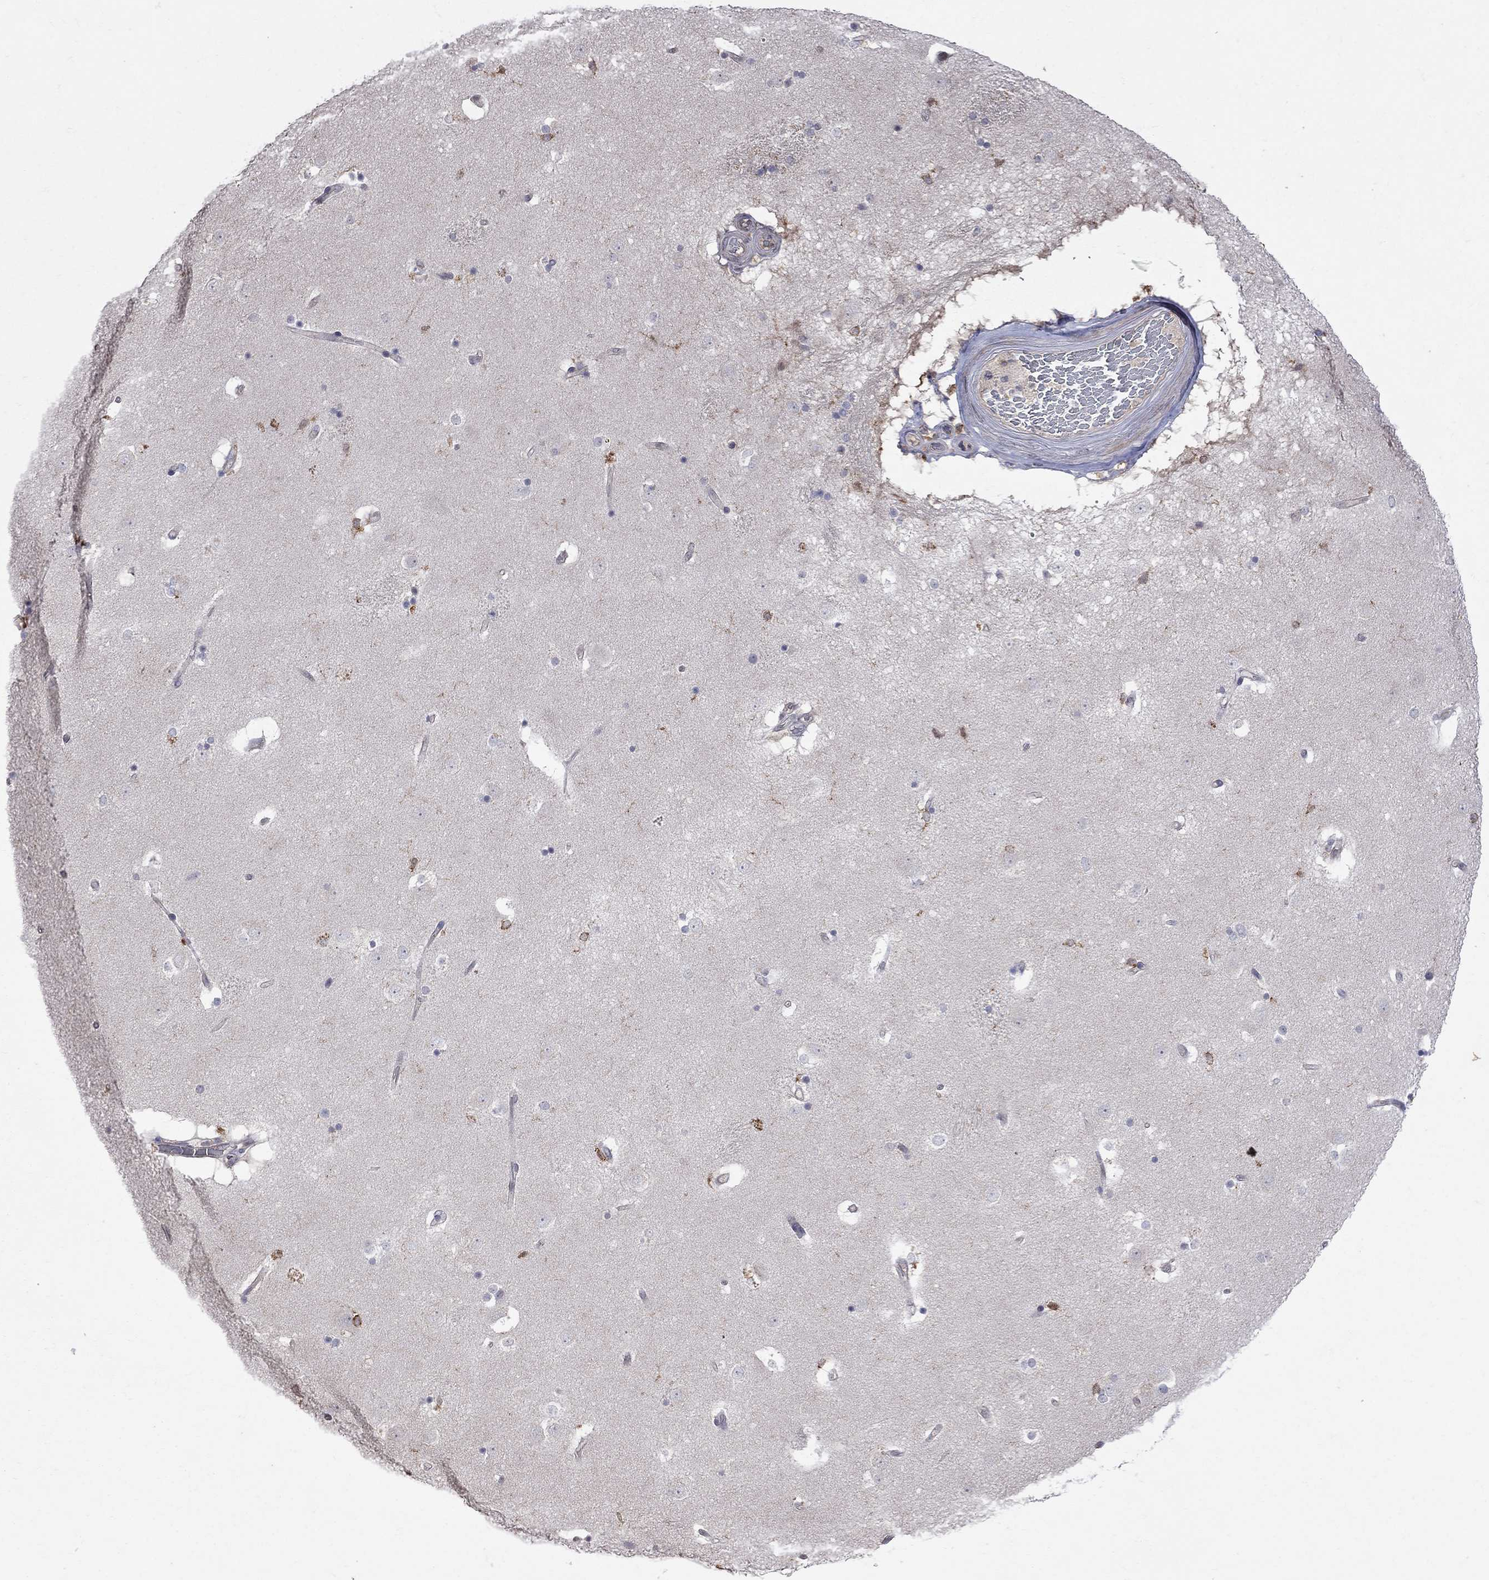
{"staining": {"intensity": "strong", "quantity": "<25%", "location": "cytoplasmic/membranous"}, "tissue": "caudate", "cell_type": "Glial cells", "image_type": "normal", "snomed": [{"axis": "morphology", "description": "Normal tissue, NOS"}, {"axis": "topography", "description": "Lateral ventricle wall"}], "caption": "Immunohistochemistry (IHC) (DAB) staining of benign human caudate shows strong cytoplasmic/membranous protein positivity in approximately <25% of glial cells. The protein is shown in brown color, while the nuclei are stained blue.", "gene": "ABI3", "patient": {"sex": "male", "age": 51}}